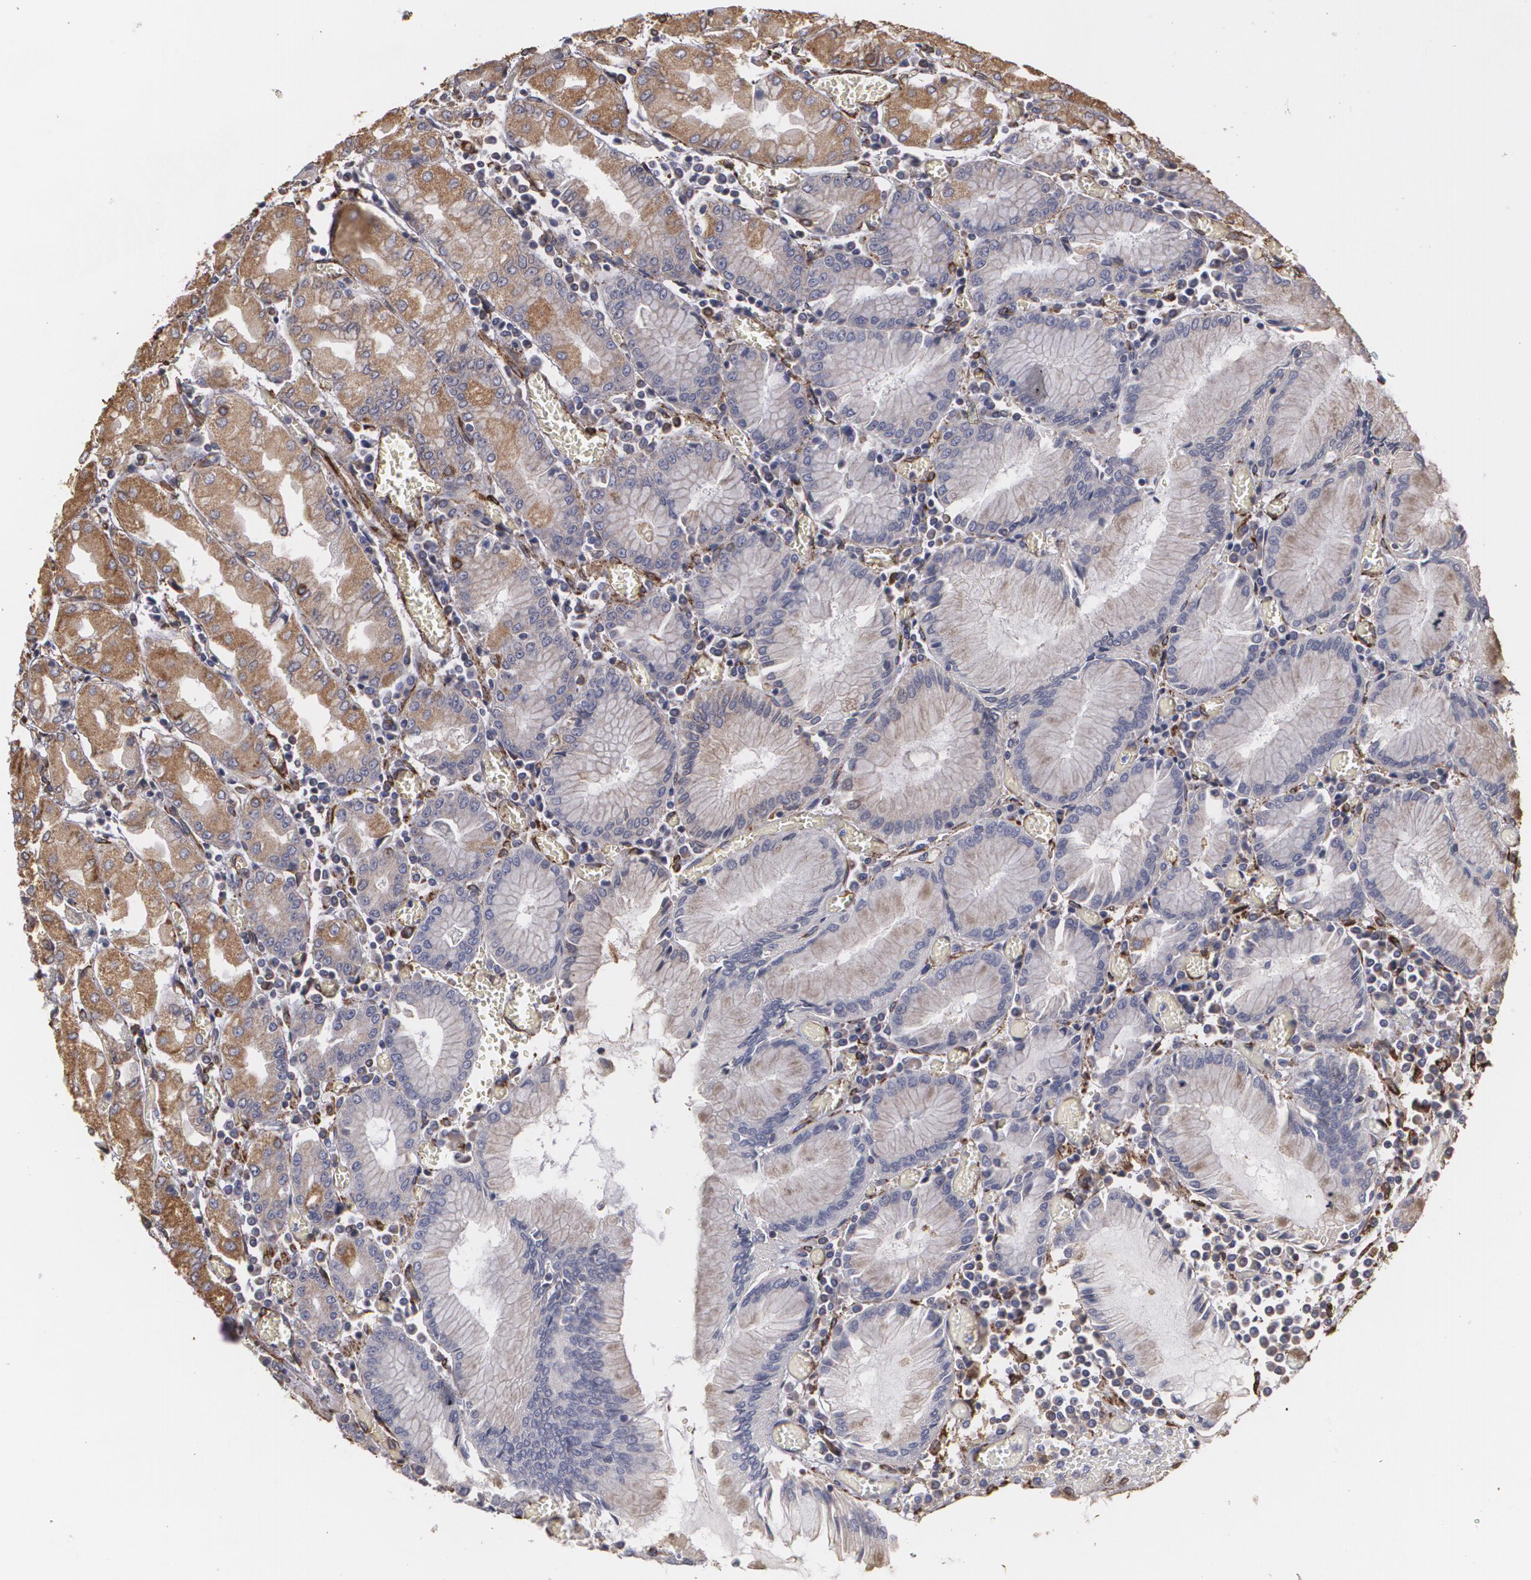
{"staining": {"intensity": "moderate", "quantity": "25%-75%", "location": "cytoplasmic/membranous"}, "tissue": "stomach", "cell_type": "Glandular cells", "image_type": "normal", "snomed": [{"axis": "morphology", "description": "Normal tissue, NOS"}, {"axis": "topography", "description": "Stomach, upper"}], "caption": "Approximately 25%-75% of glandular cells in unremarkable human stomach show moderate cytoplasmic/membranous protein staining as visualized by brown immunohistochemical staining.", "gene": "CYB5R3", "patient": {"sex": "male", "age": 78}}